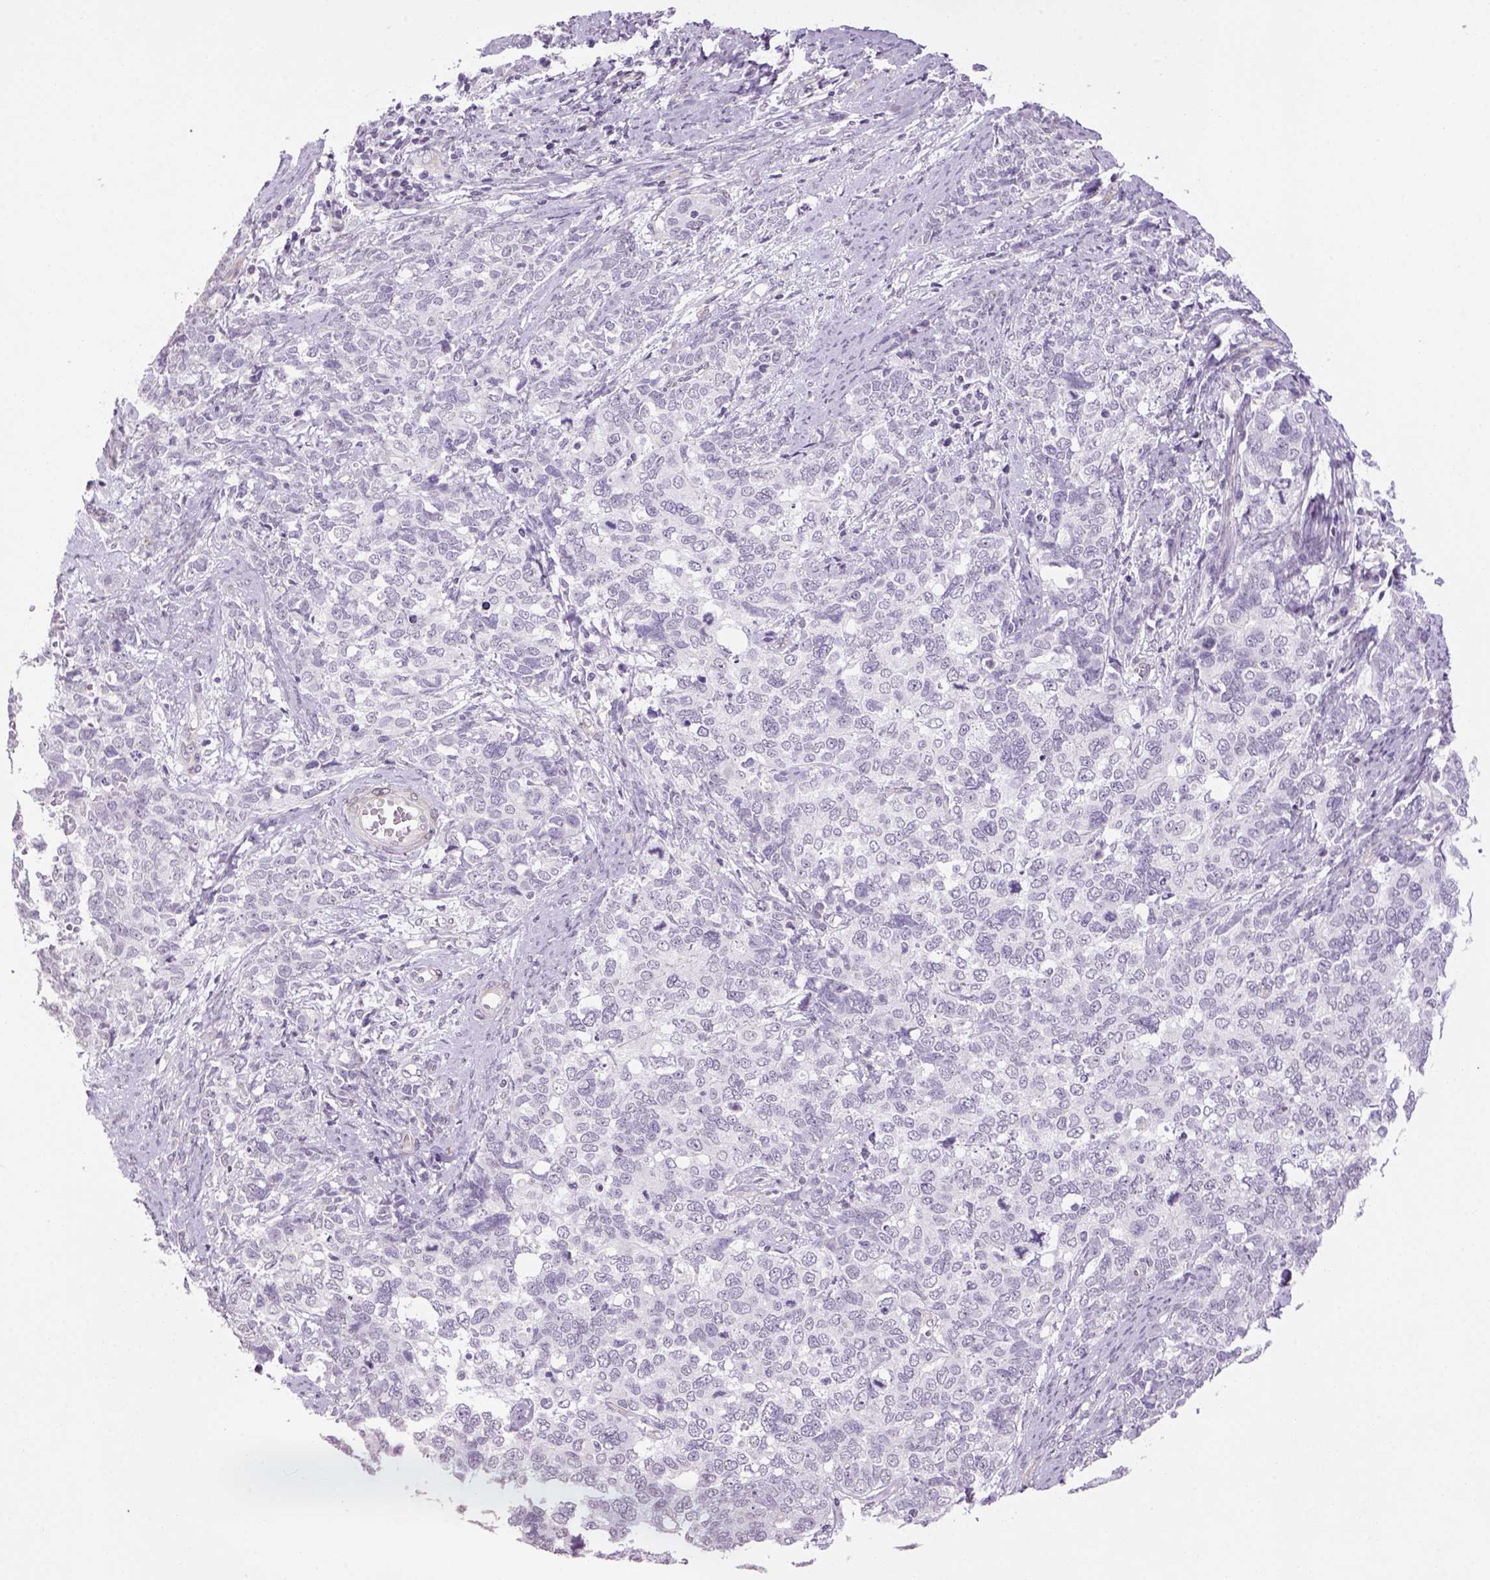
{"staining": {"intensity": "negative", "quantity": "none", "location": "none"}, "tissue": "cervical cancer", "cell_type": "Tumor cells", "image_type": "cancer", "snomed": [{"axis": "morphology", "description": "Squamous cell carcinoma, NOS"}, {"axis": "topography", "description": "Cervix"}], "caption": "Image shows no significant protein expression in tumor cells of cervical cancer (squamous cell carcinoma).", "gene": "PRRT1", "patient": {"sex": "female", "age": 63}}